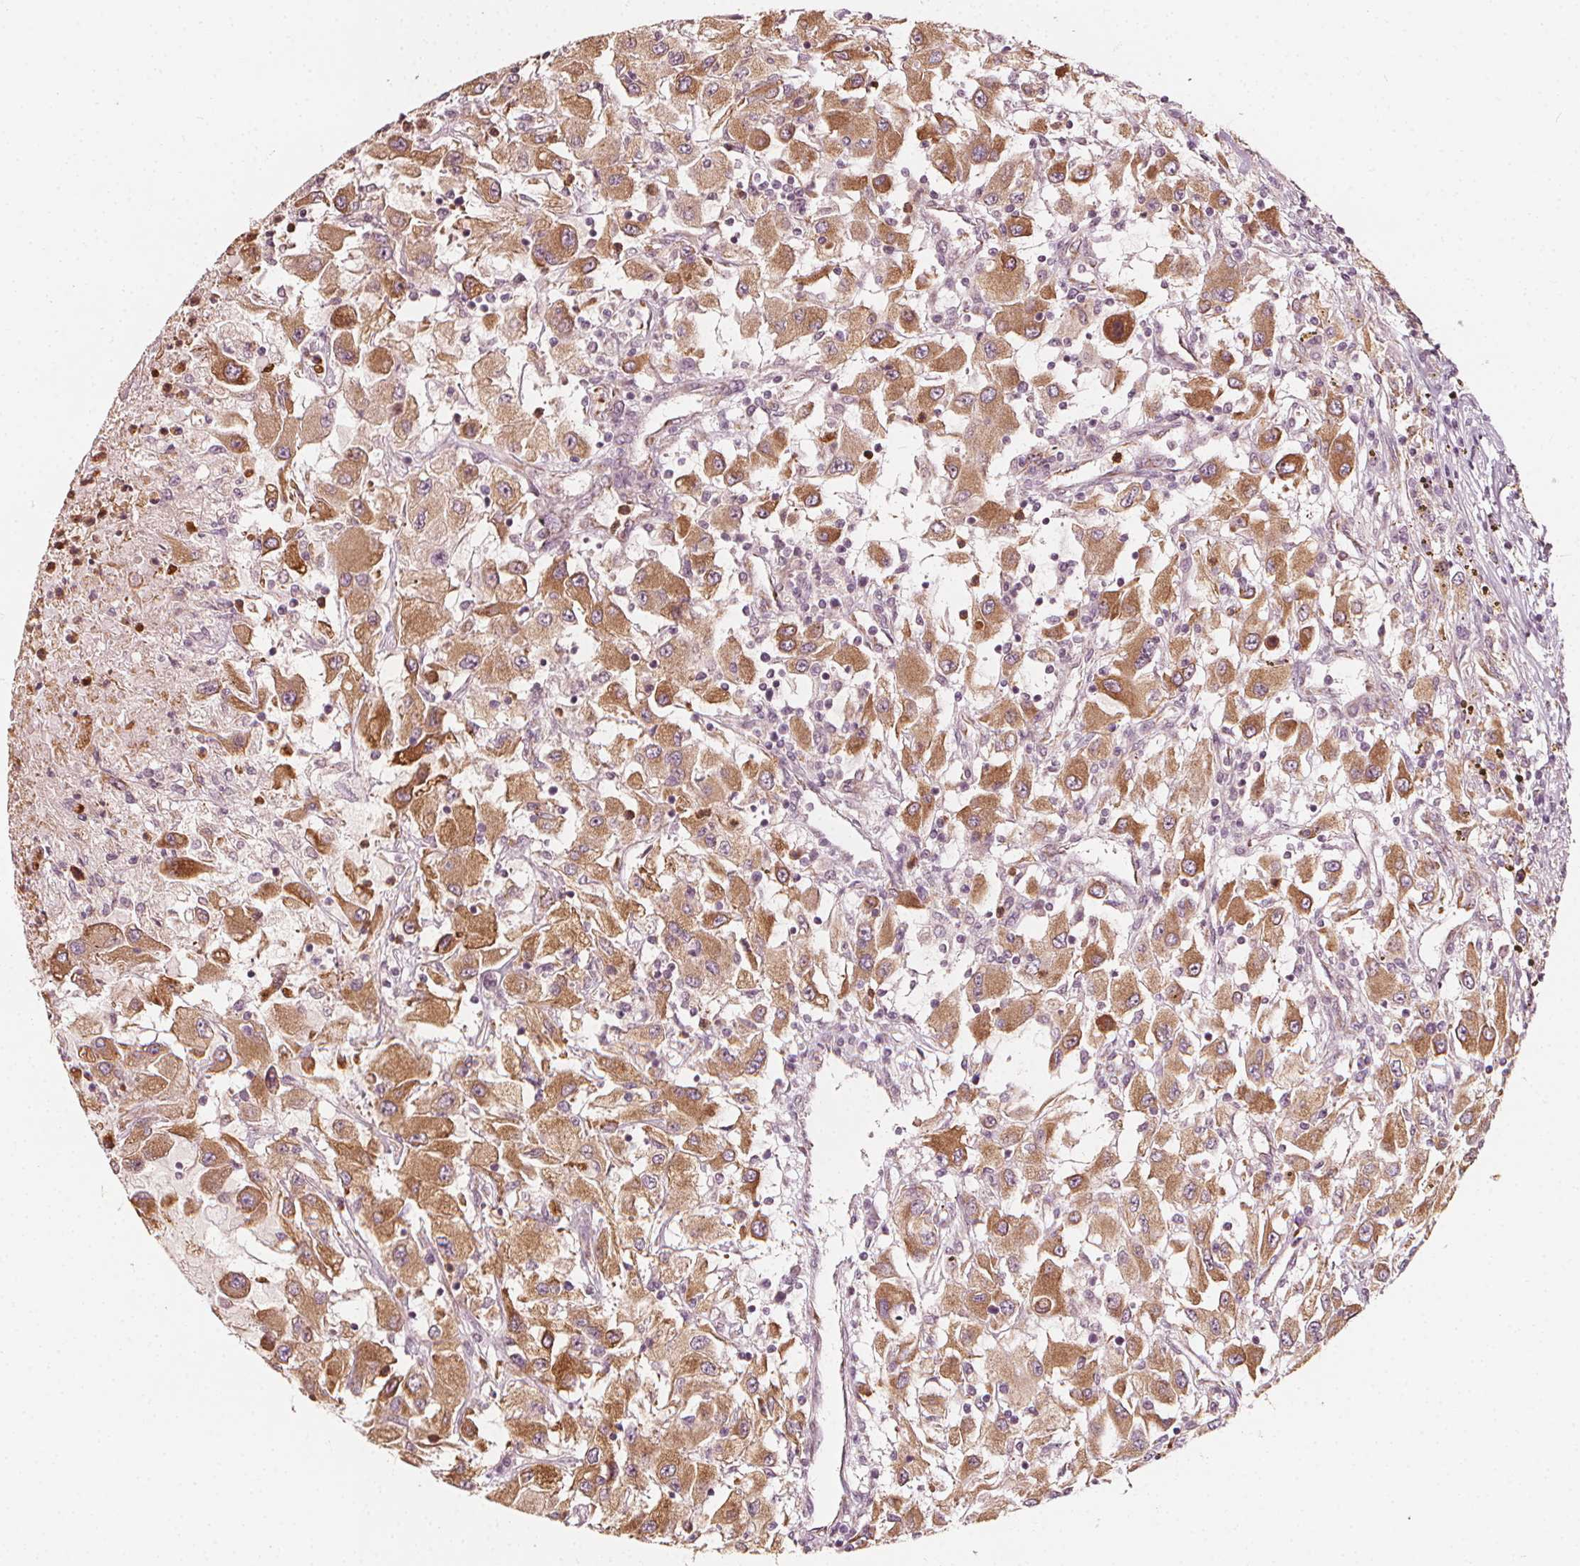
{"staining": {"intensity": "moderate", "quantity": ">75%", "location": "cytoplasmic/membranous"}, "tissue": "renal cancer", "cell_type": "Tumor cells", "image_type": "cancer", "snomed": [{"axis": "morphology", "description": "Adenocarcinoma, NOS"}, {"axis": "topography", "description": "Kidney"}], "caption": "Protein staining of renal cancer tissue demonstrates moderate cytoplasmic/membranous staining in about >75% of tumor cells. (brown staining indicates protein expression, while blue staining denotes nuclei).", "gene": "NPC1L1", "patient": {"sex": "female", "age": 67}}